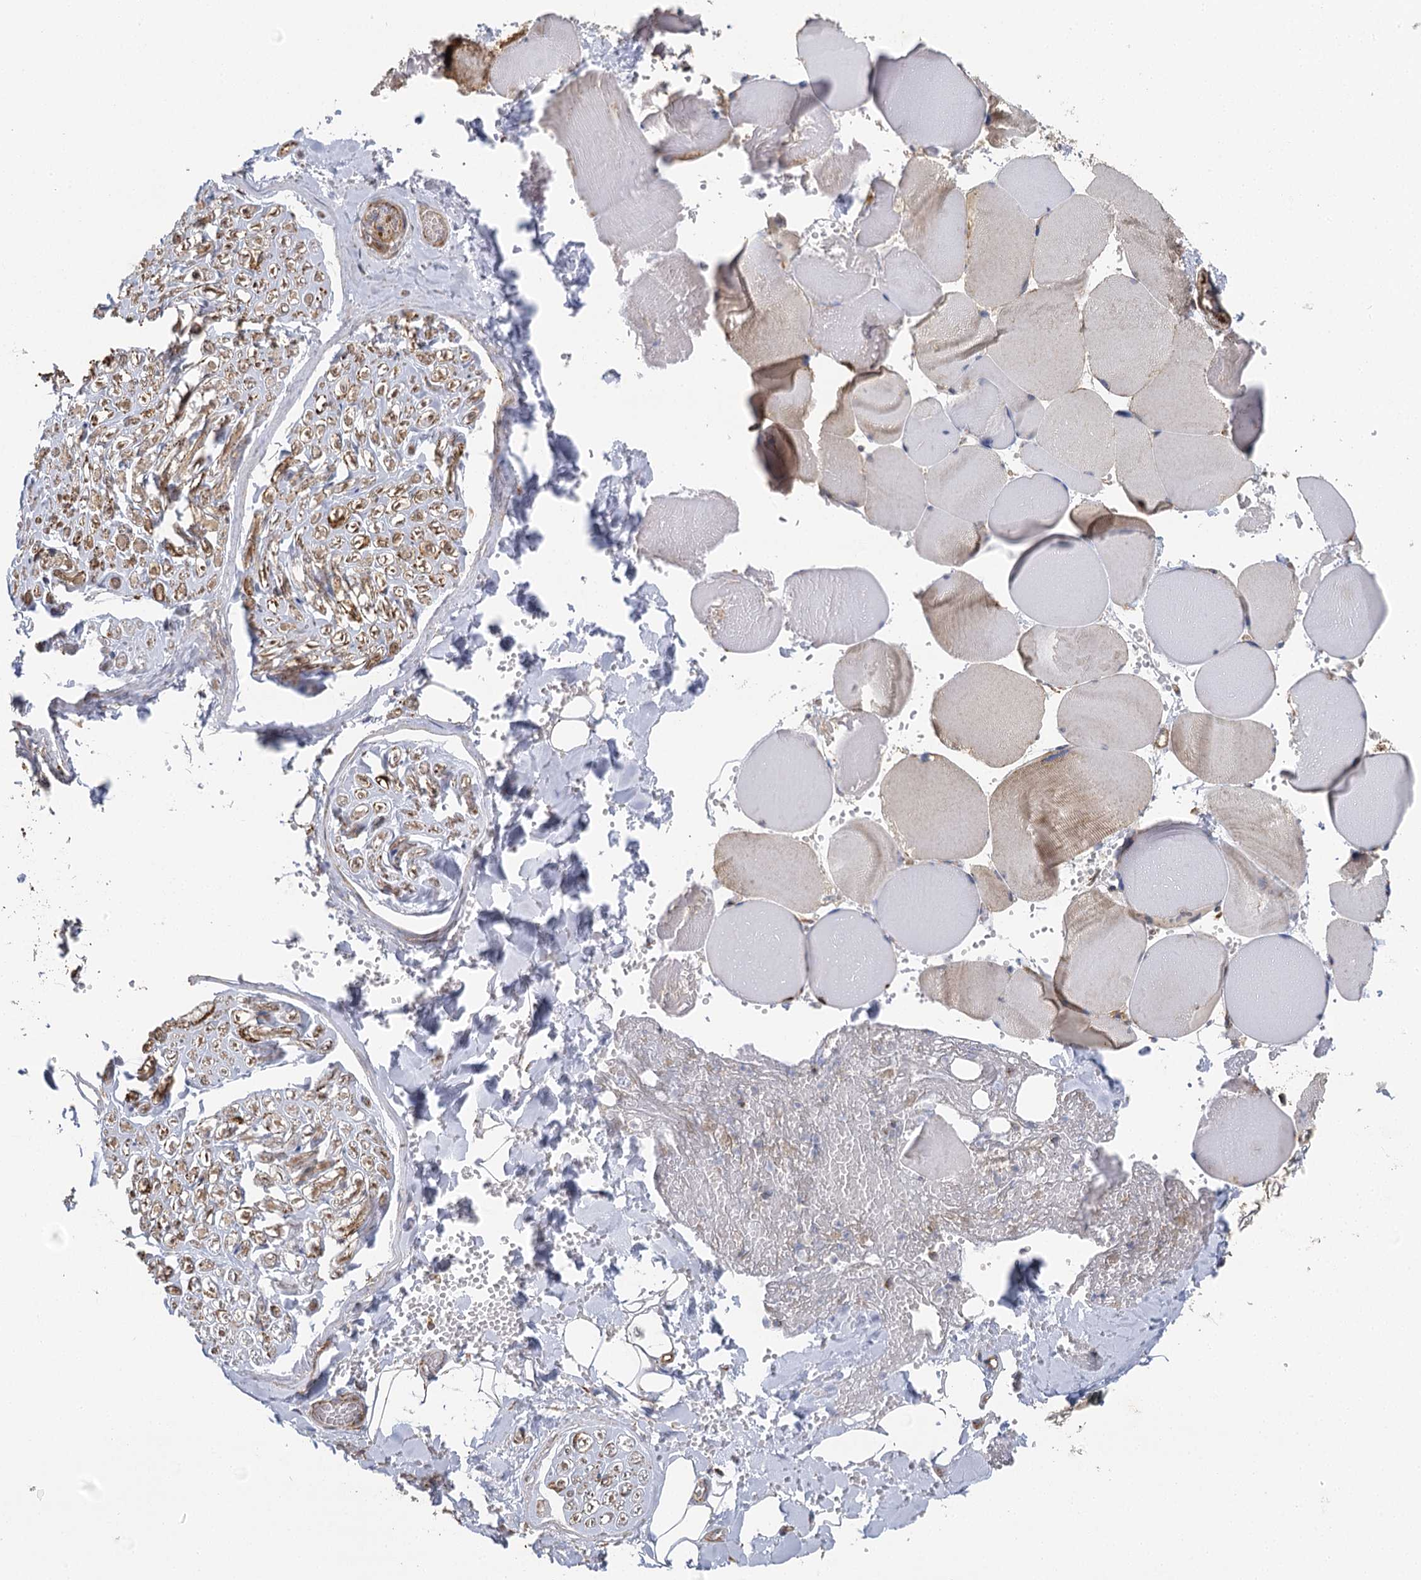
{"staining": {"intensity": "moderate", "quantity": ">75%", "location": "cytoplasmic/membranous"}, "tissue": "adipose tissue", "cell_type": "Adipocytes", "image_type": "normal", "snomed": [{"axis": "morphology", "description": "Normal tissue, NOS"}, {"axis": "topography", "description": "Skeletal muscle"}, {"axis": "topography", "description": "Peripheral nerve tissue"}], "caption": "IHC (DAB) staining of normal adipose tissue exhibits moderate cytoplasmic/membranous protein positivity in approximately >75% of adipocytes.", "gene": "IL11RA", "patient": {"sex": "female", "age": 55}}